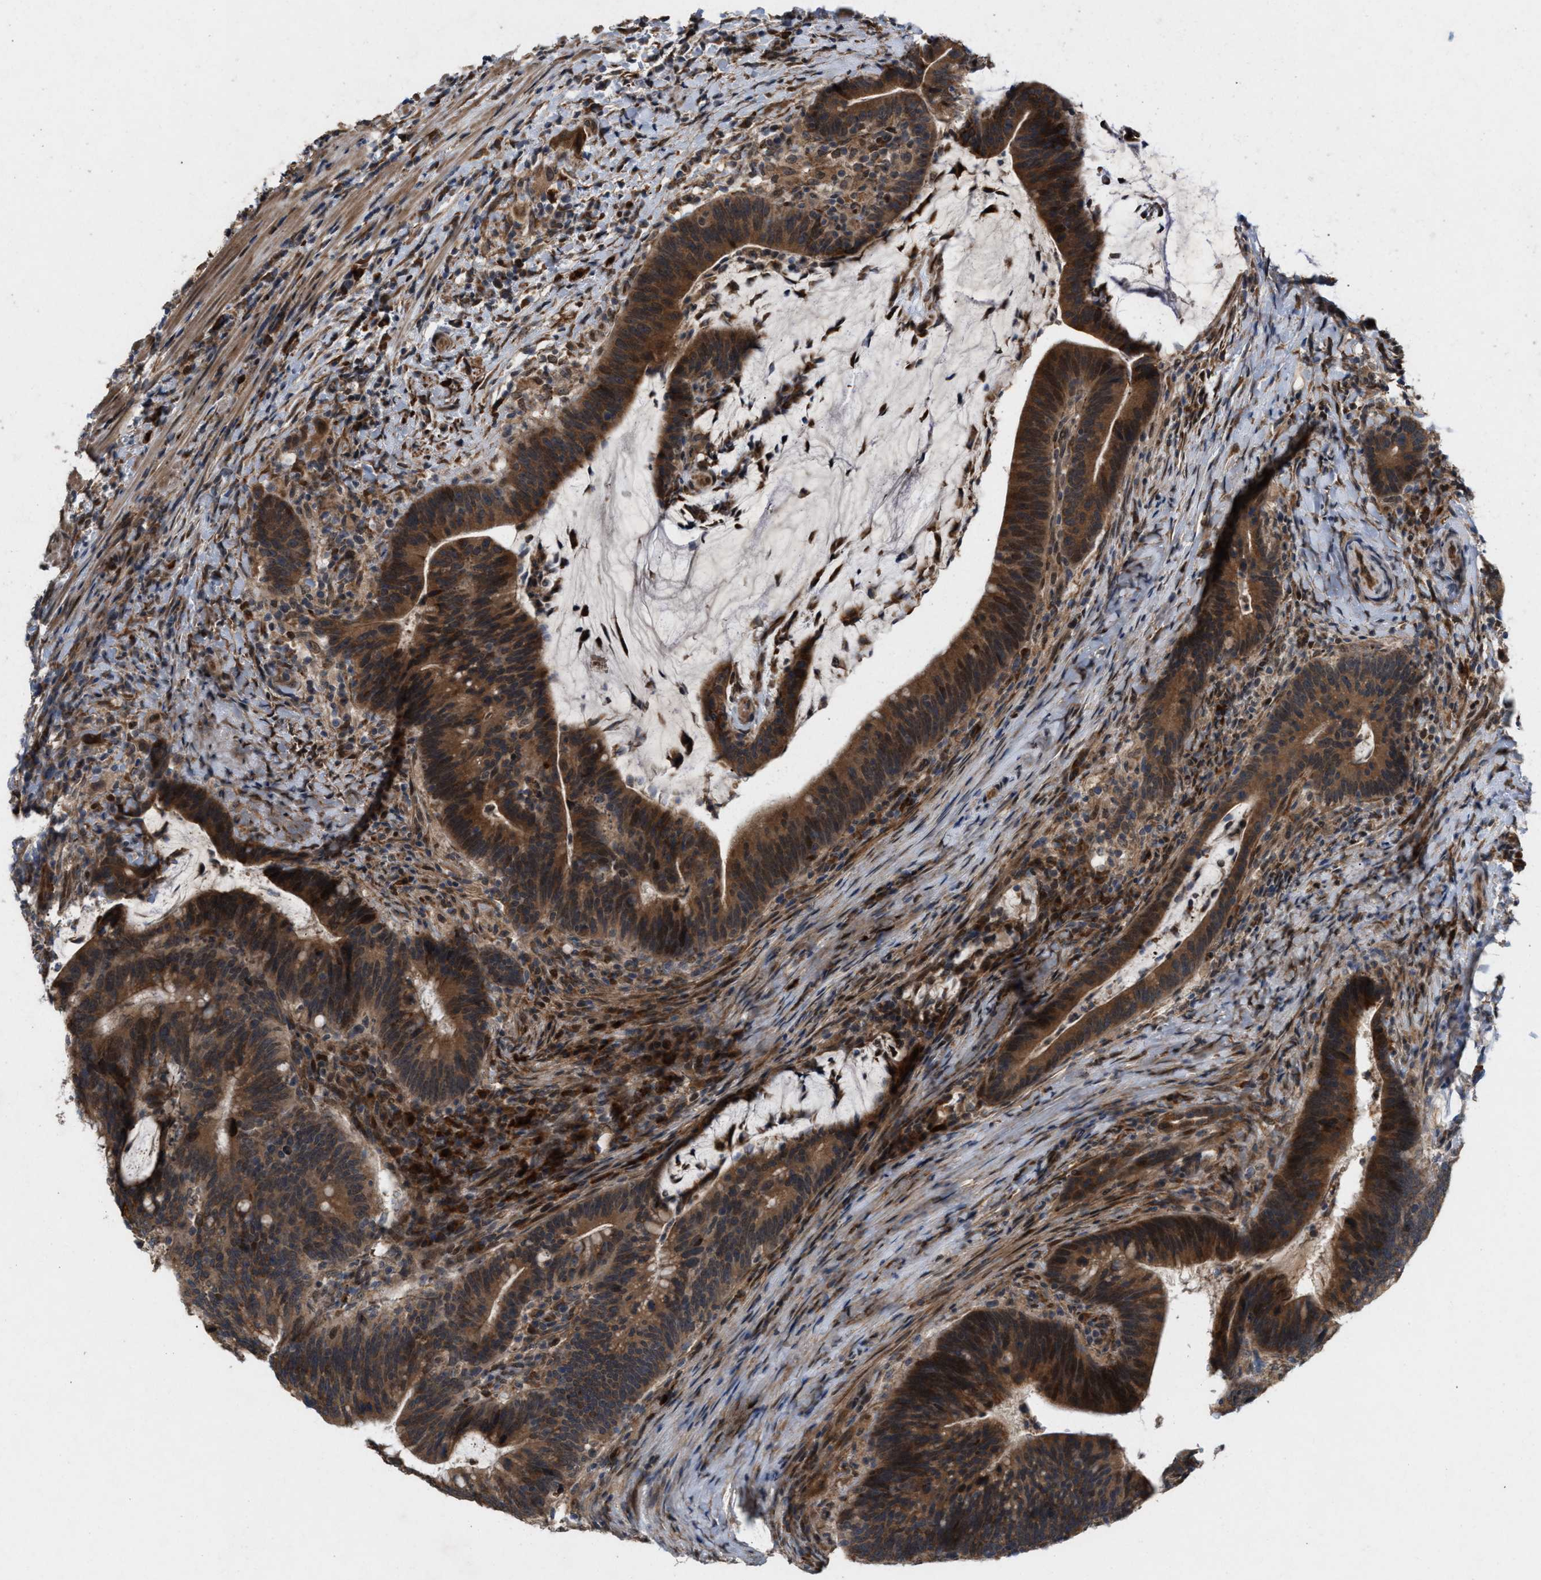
{"staining": {"intensity": "strong", "quantity": ">75%", "location": "cytoplasmic/membranous"}, "tissue": "colorectal cancer", "cell_type": "Tumor cells", "image_type": "cancer", "snomed": [{"axis": "morphology", "description": "Adenocarcinoma, NOS"}, {"axis": "topography", "description": "Colon"}], "caption": "Adenocarcinoma (colorectal) stained with immunohistochemistry displays strong cytoplasmic/membranous expression in approximately >75% of tumor cells. (brown staining indicates protein expression, while blue staining denotes nuclei).", "gene": "MFSD6", "patient": {"sex": "female", "age": 66}}